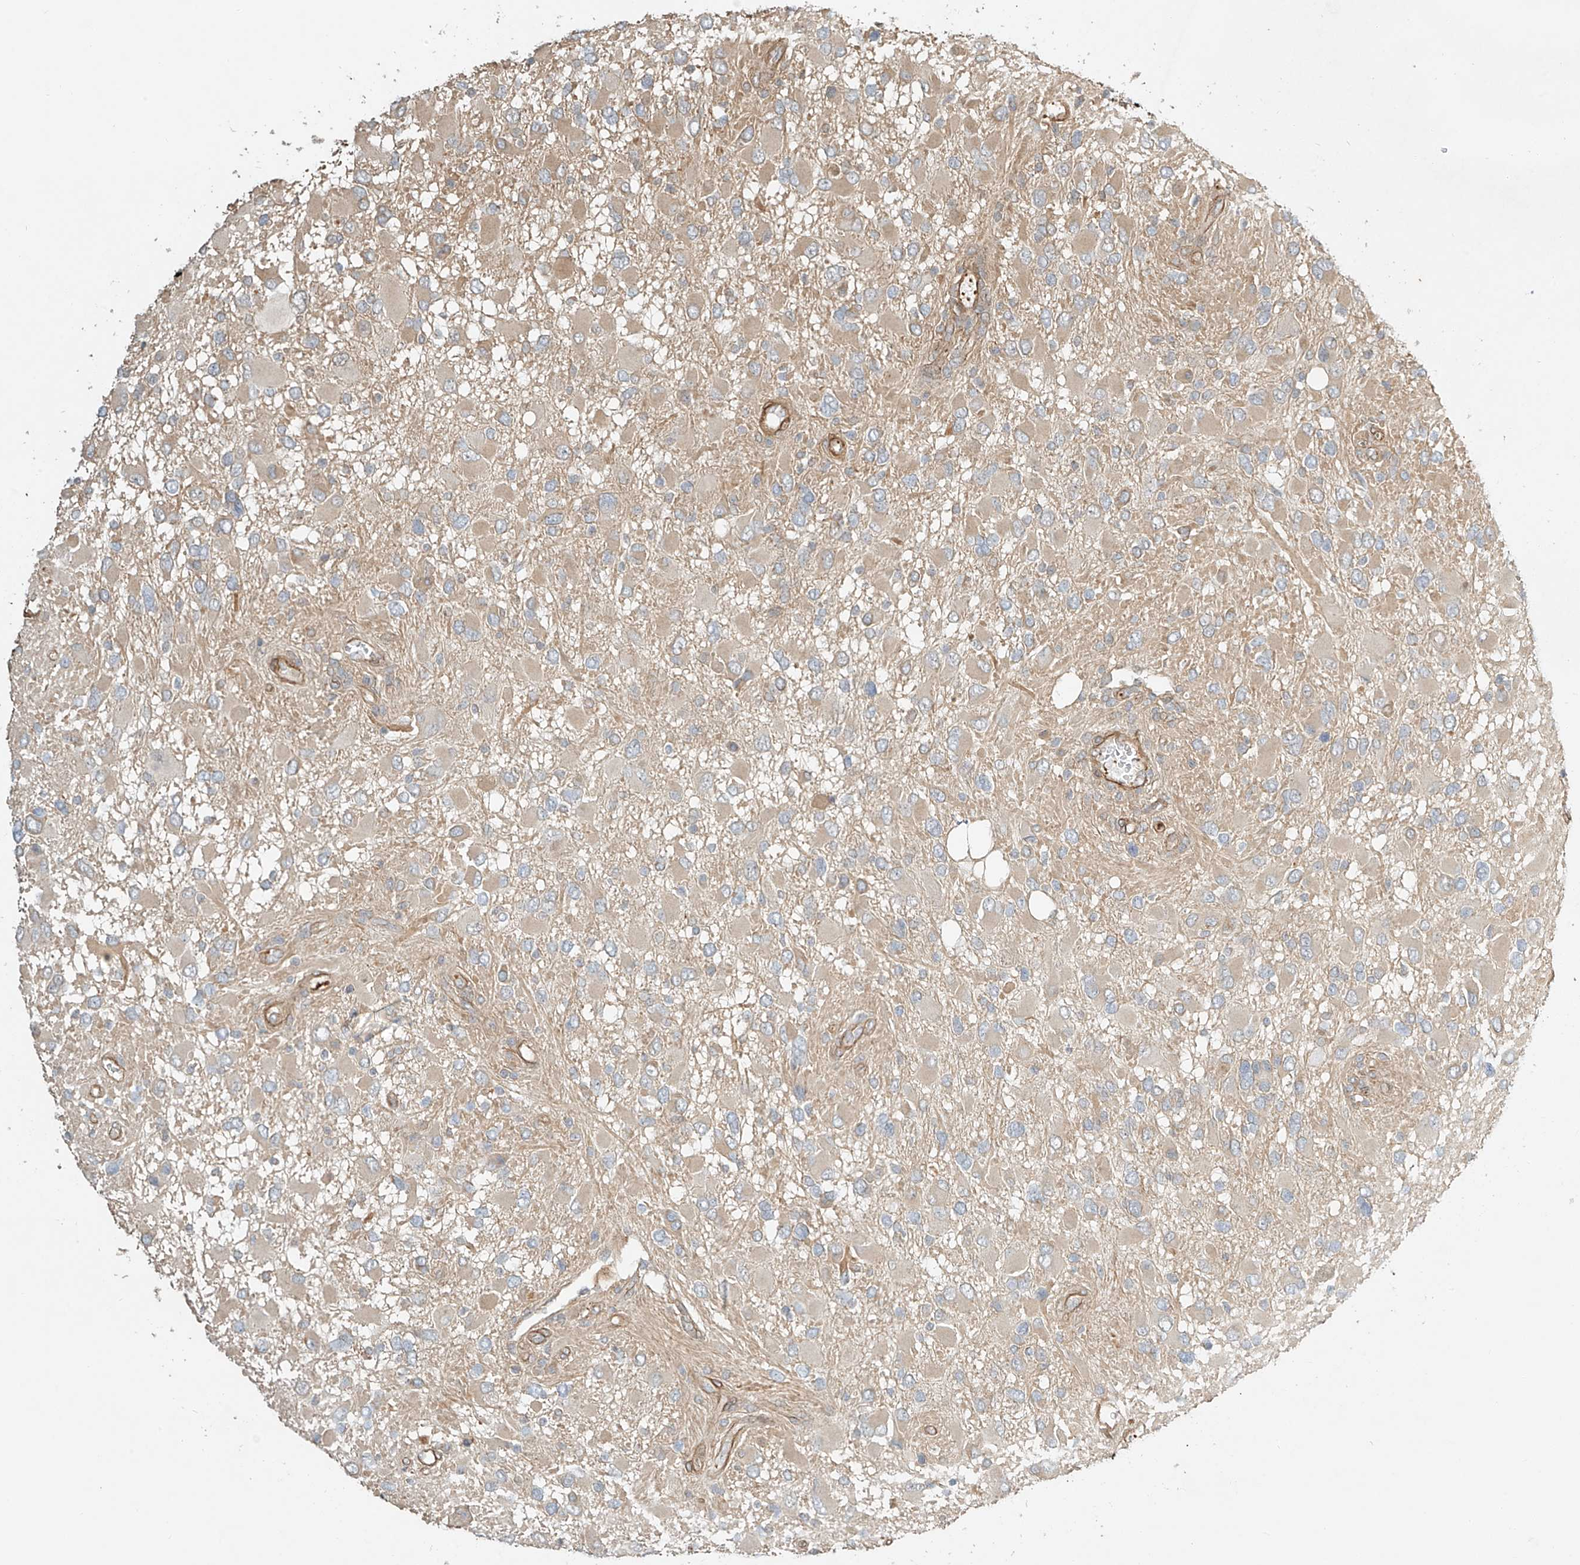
{"staining": {"intensity": "negative", "quantity": "none", "location": "none"}, "tissue": "glioma", "cell_type": "Tumor cells", "image_type": "cancer", "snomed": [{"axis": "morphology", "description": "Glioma, malignant, High grade"}, {"axis": "topography", "description": "Brain"}], "caption": "Glioma was stained to show a protein in brown. There is no significant positivity in tumor cells.", "gene": "CSMD3", "patient": {"sex": "male", "age": 53}}